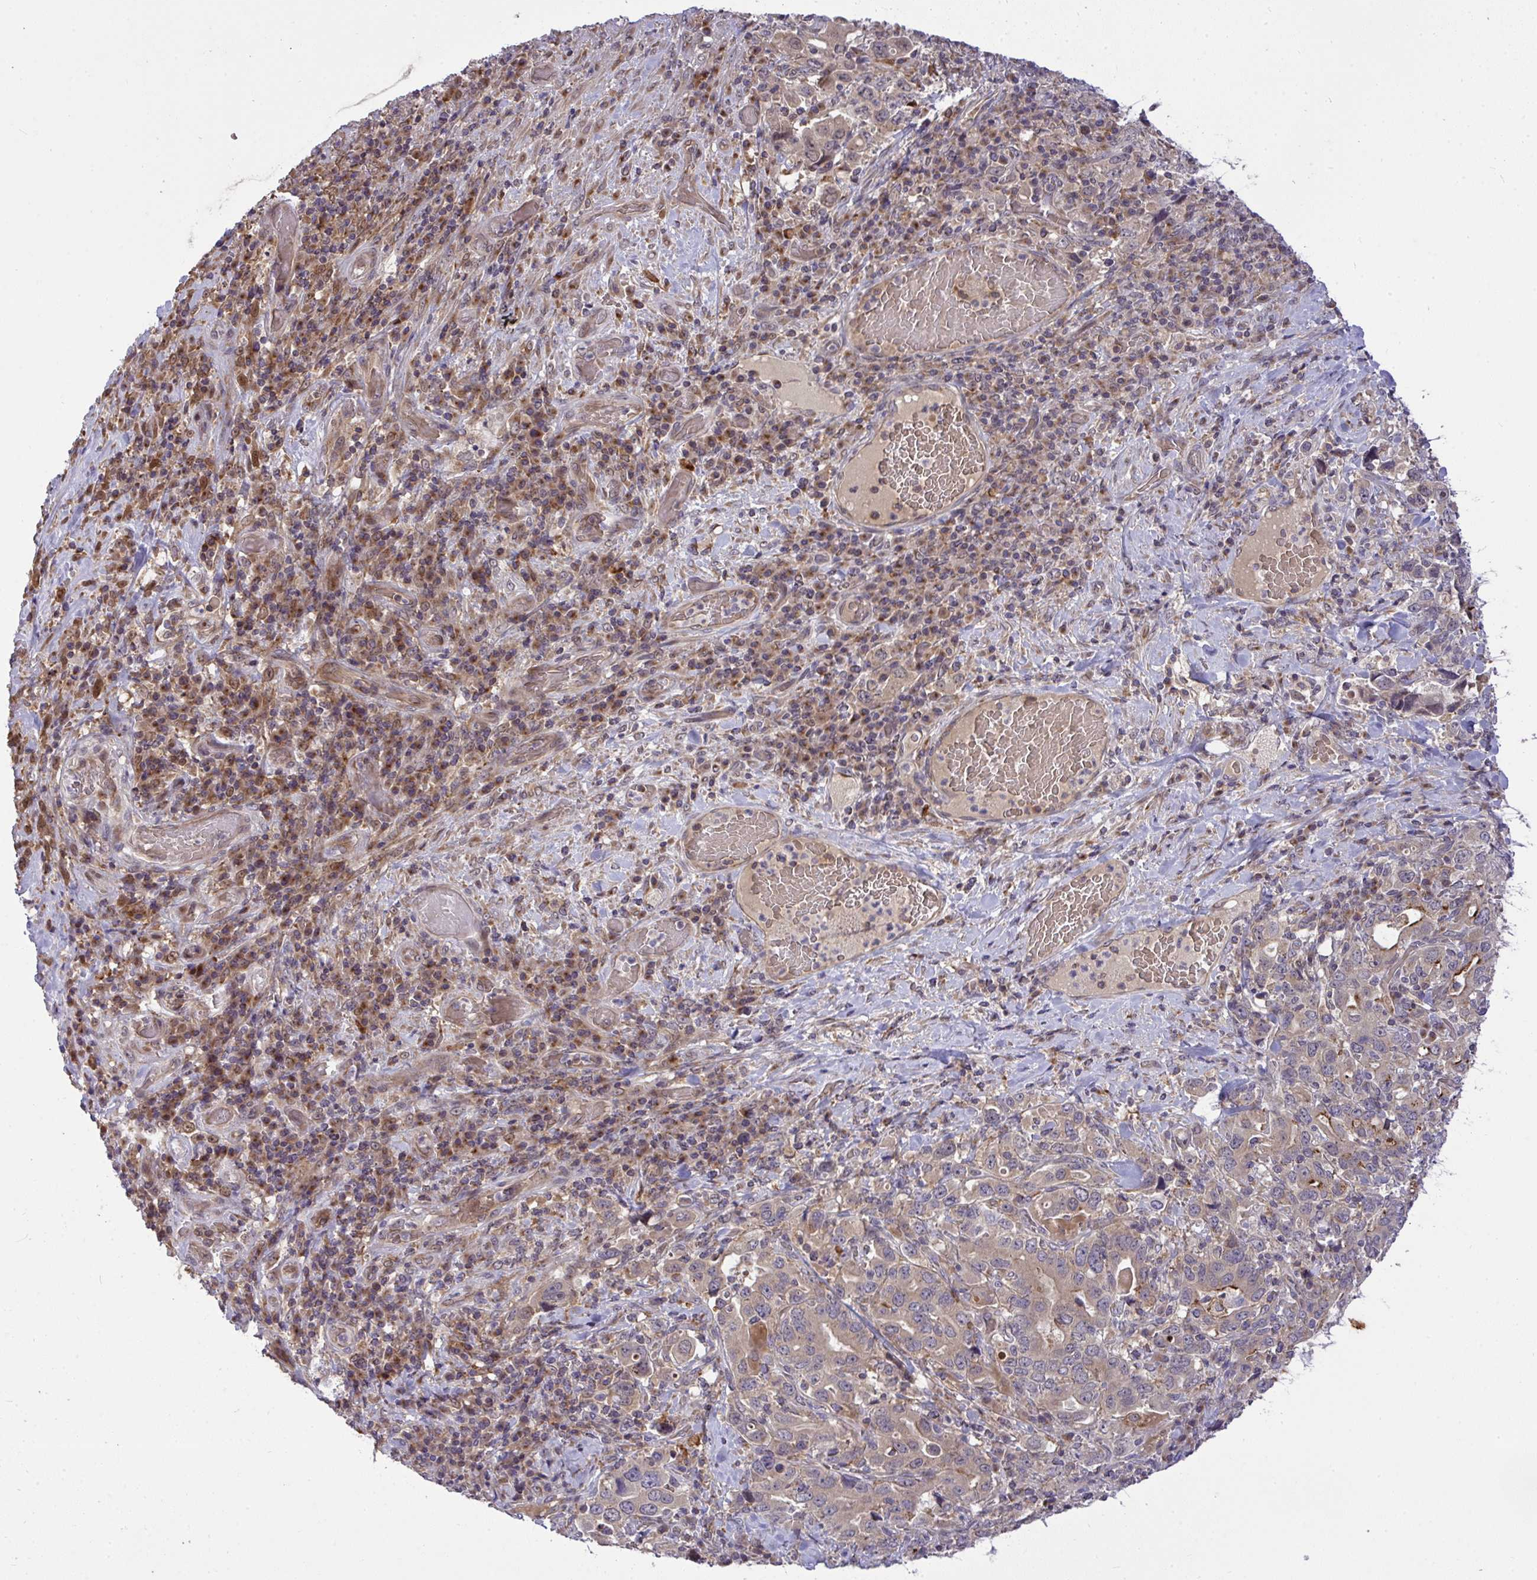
{"staining": {"intensity": "weak", "quantity": "25%-75%", "location": "cytoplasmic/membranous"}, "tissue": "stomach cancer", "cell_type": "Tumor cells", "image_type": "cancer", "snomed": [{"axis": "morphology", "description": "Adenocarcinoma, NOS"}, {"axis": "topography", "description": "Stomach, upper"}, {"axis": "topography", "description": "Stomach"}], "caption": "Protein staining displays weak cytoplasmic/membranous positivity in approximately 25%-75% of tumor cells in stomach adenocarcinoma. The protein is stained brown, and the nuclei are stained in blue (DAB (3,3'-diaminobenzidine) IHC with brightfield microscopy, high magnification).", "gene": "SLC9A6", "patient": {"sex": "male", "age": 62}}